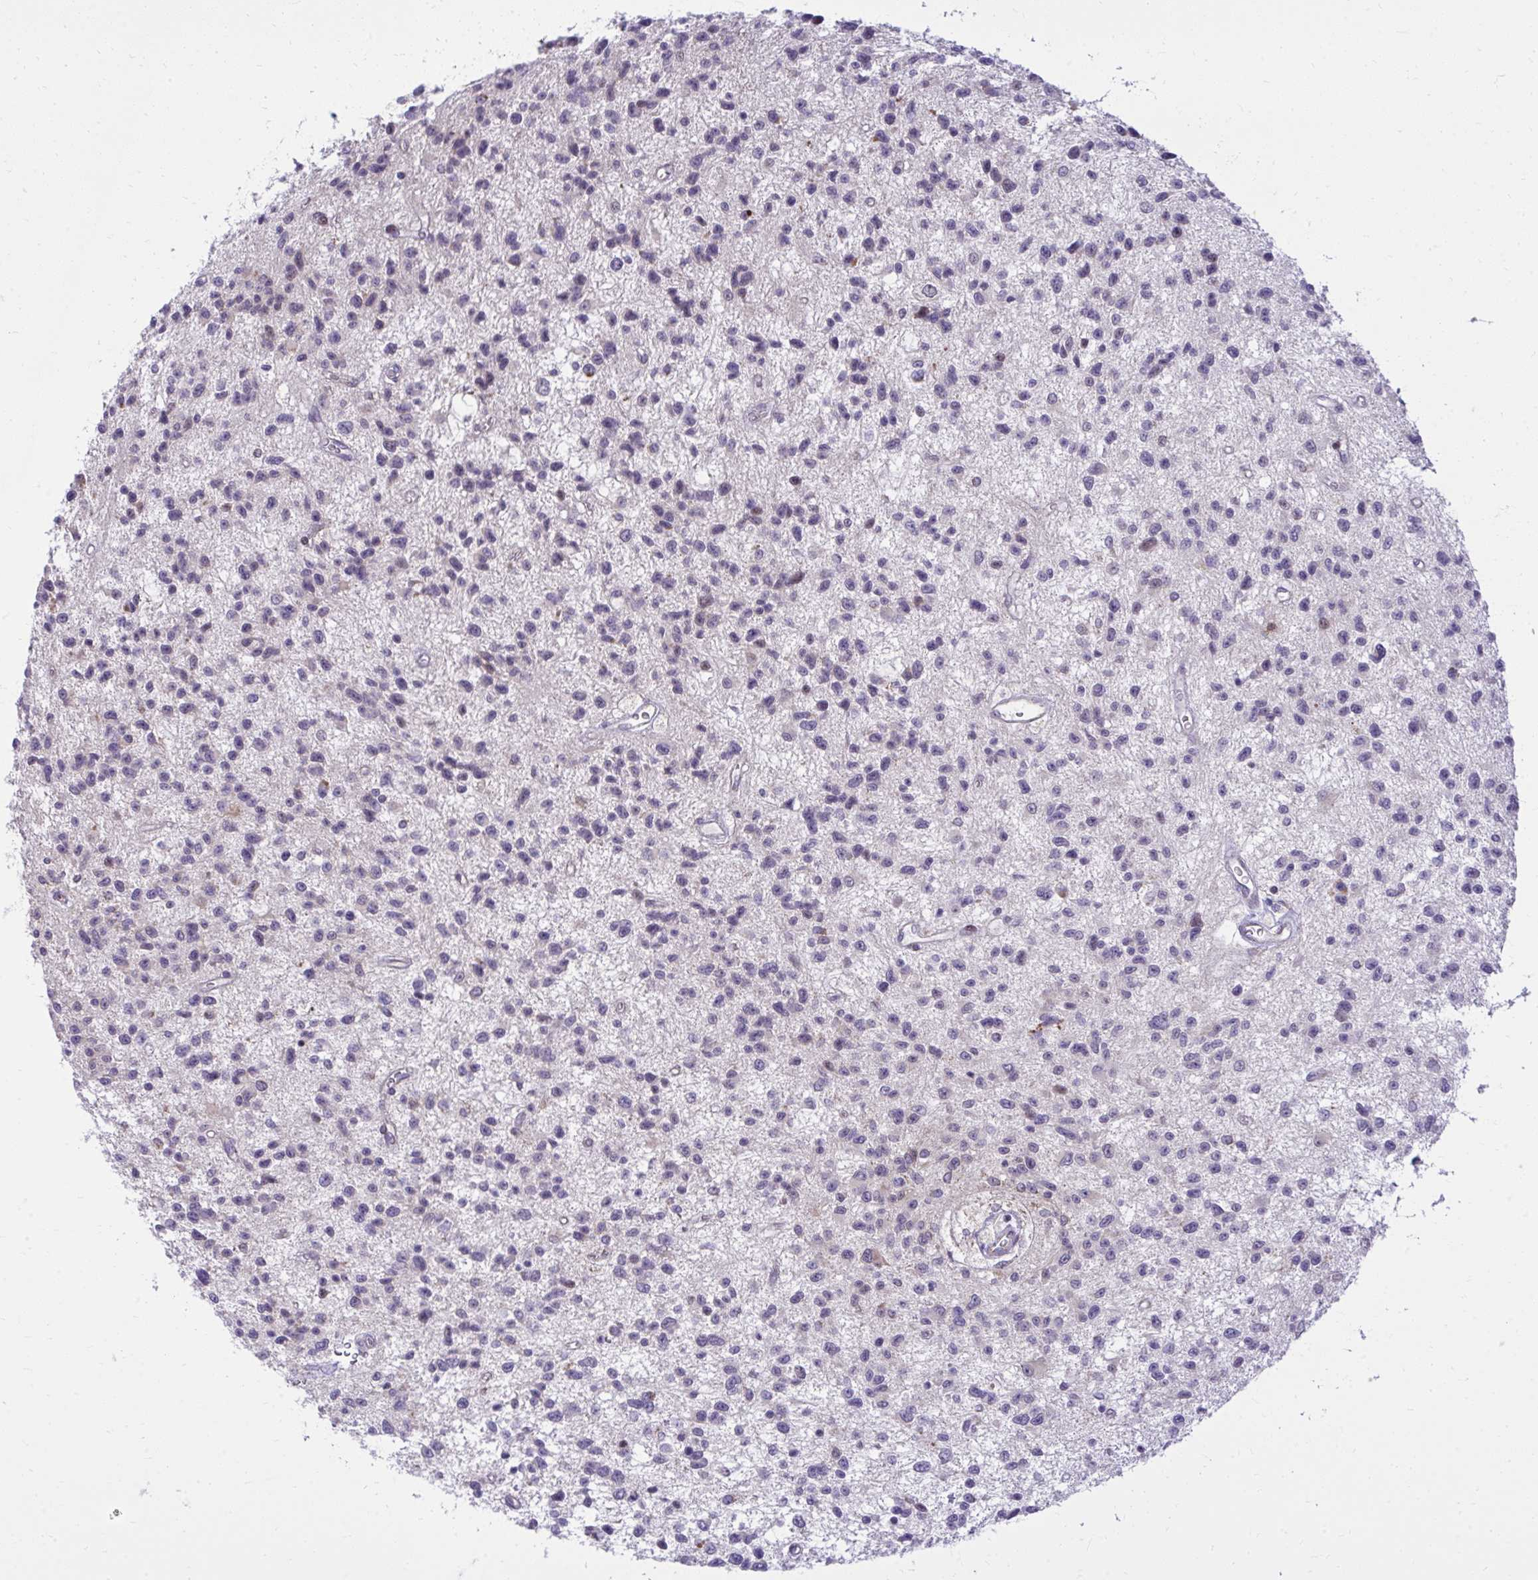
{"staining": {"intensity": "negative", "quantity": "none", "location": "none"}, "tissue": "glioma", "cell_type": "Tumor cells", "image_type": "cancer", "snomed": [{"axis": "morphology", "description": "Glioma, malignant, Low grade"}, {"axis": "topography", "description": "Brain"}], "caption": "Immunohistochemistry (IHC) photomicrograph of neoplastic tissue: malignant glioma (low-grade) stained with DAB (3,3'-diaminobenzidine) displays no significant protein staining in tumor cells. (DAB immunohistochemistry (IHC) with hematoxylin counter stain).", "gene": "GPRIN3", "patient": {"sex": "male", "age": 43}}